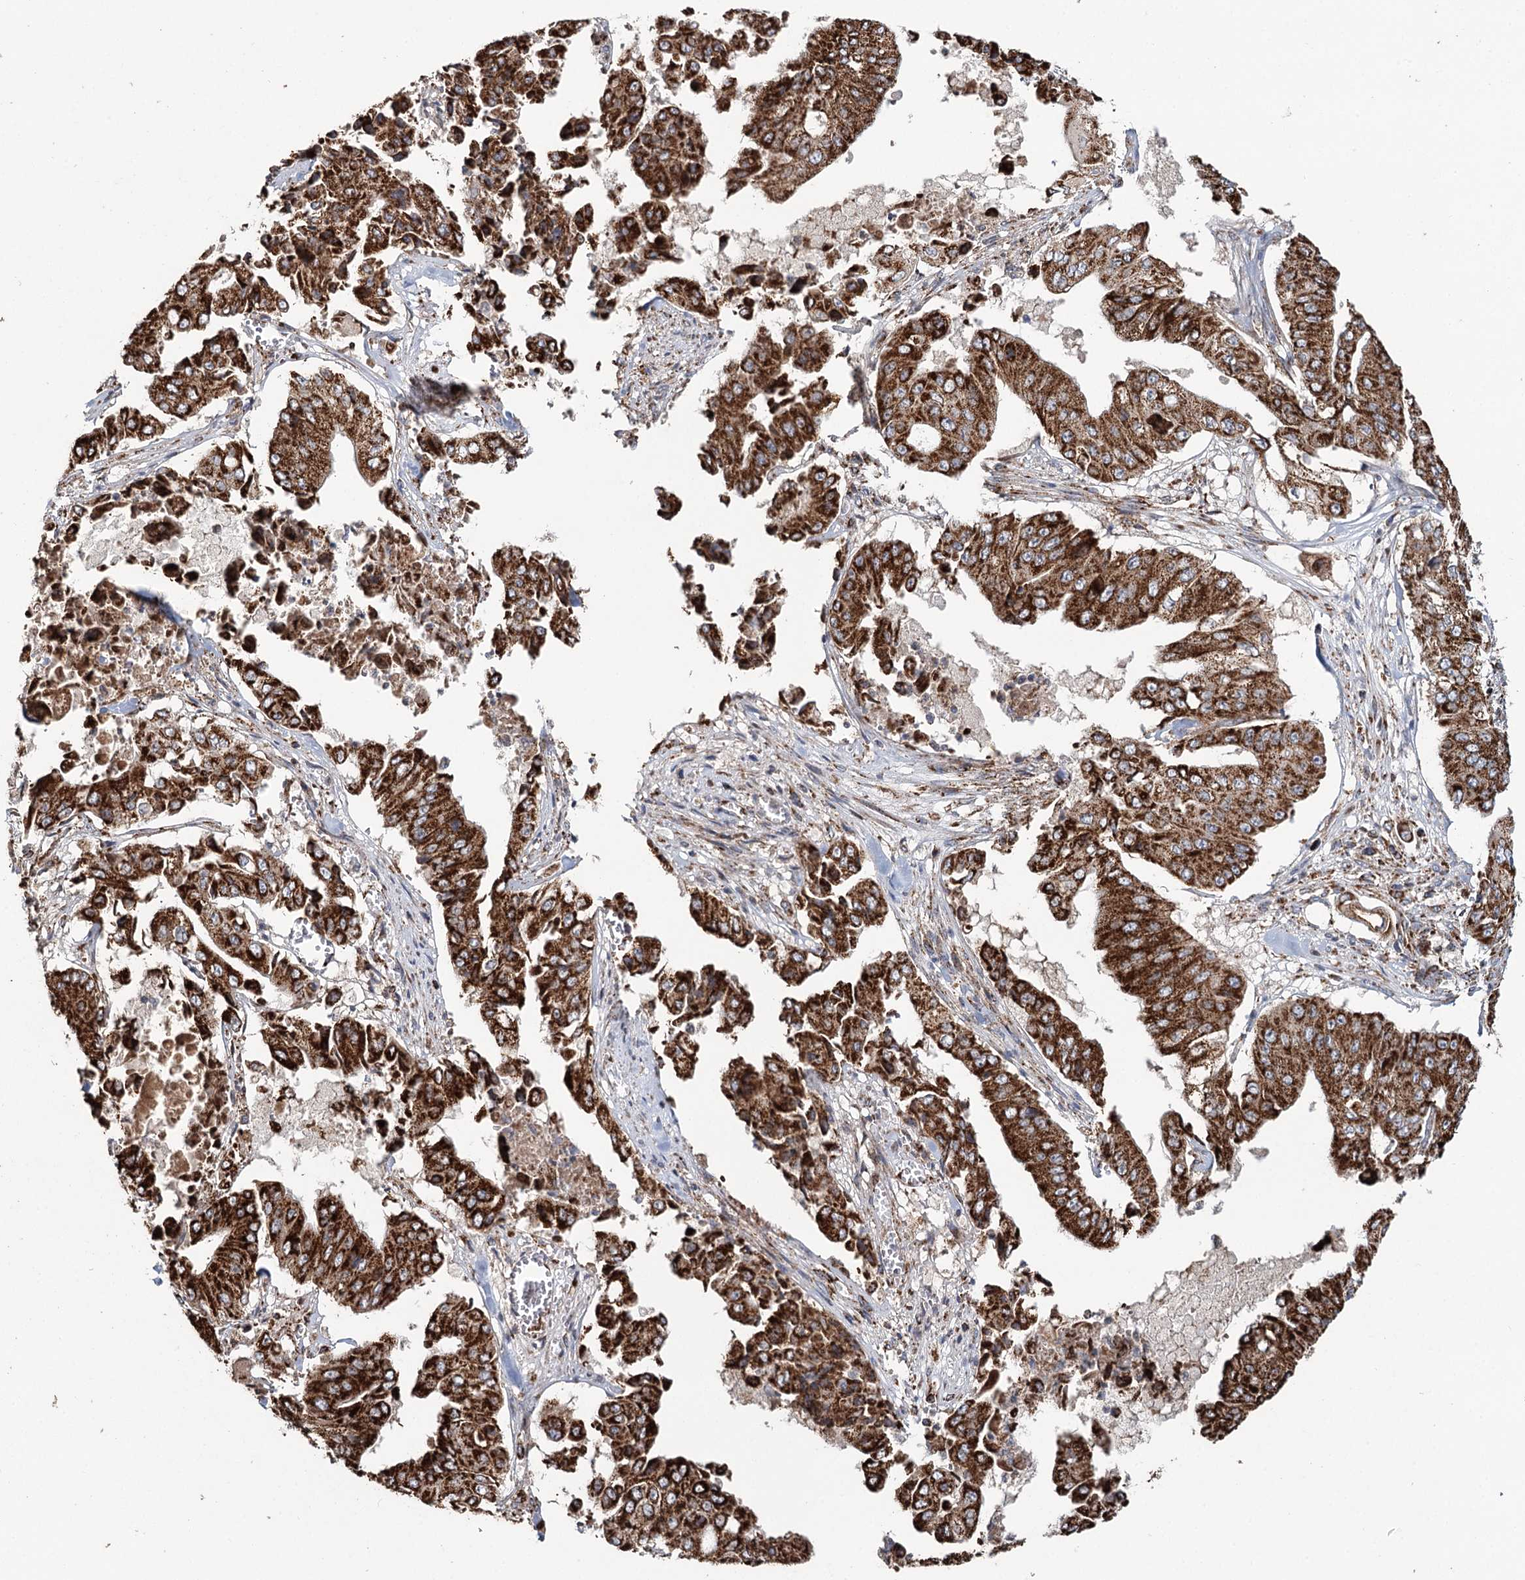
{"staining": {"intensity": "strong", "quantity": ">75%", "location": "cytoplasmic/membranous"}, "tissue": "pancreatic cancer", "cell_type": "Tumor cells", "image_type": "cancer", "snomed": [{"axis": "morphology", "description": "Adenocarcinoma, NOS"}, {"axis": "topography", "description": "Pancreas"}], "caption": "Immunohistochemical staining of human adenocarcinoma (pancreatic) exhibits high levels of strong cytoplasmic/membranous protein staining in about >75% of tumor cells.", "gene": "APH1A", "patient": {"sex": "female", "age": 77}}